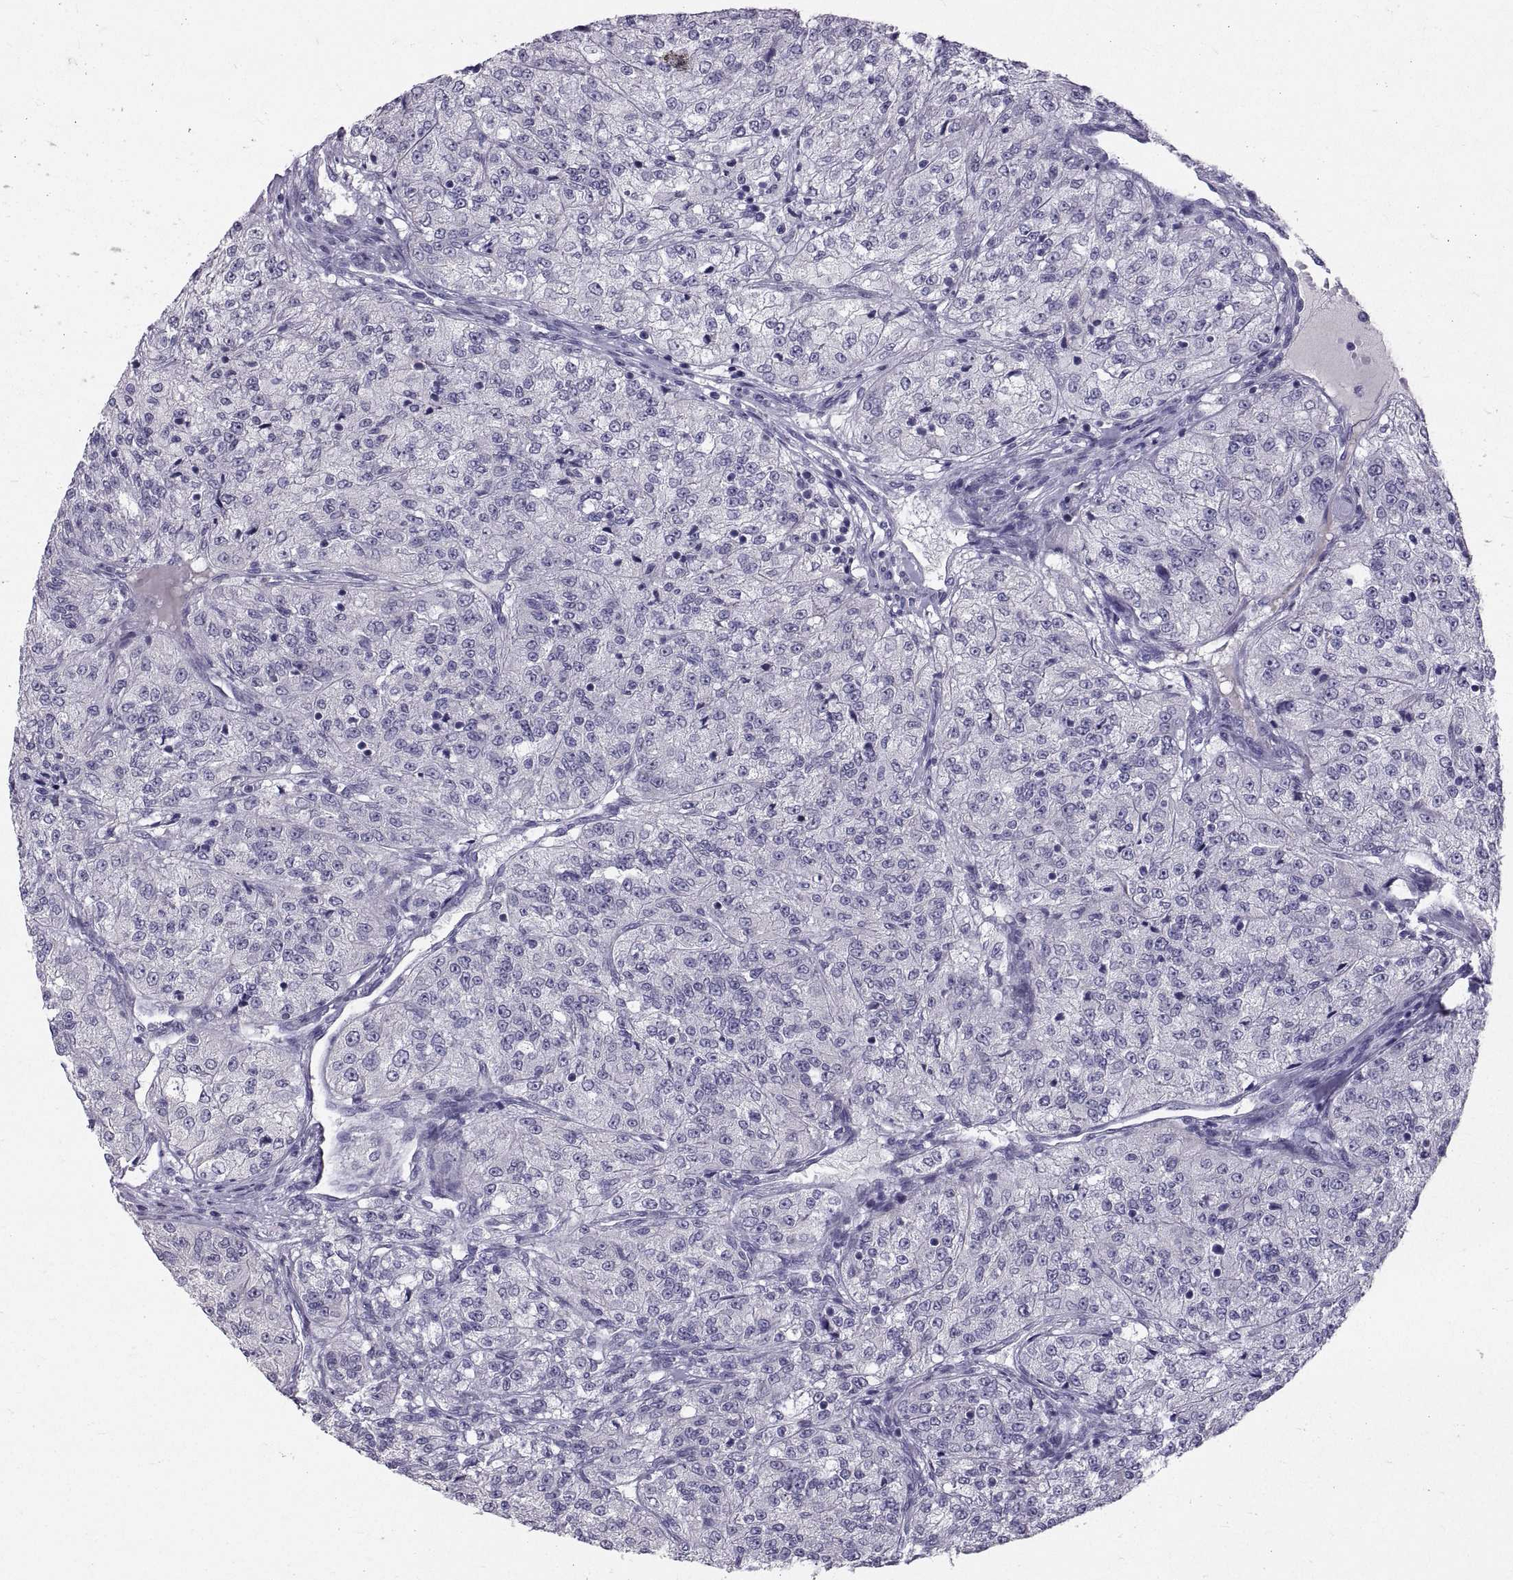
{"staining": {"intensity": "negative", "quantity": "none", "location": "none"}, "tissue": "renal cancer", "cell_type": "Tumor cells", "image_type": "cancer", "snomed": [{"axis": "morphology", "description": "Adenocarcinoma, NOS"}, {"axis": "topography", "description": "Kidney"}], "caption": "Tumor cells are negative for brown protein staining in renal cancer.", "gene": "PTN", "patient": {"sex": "female", "age": 63}}